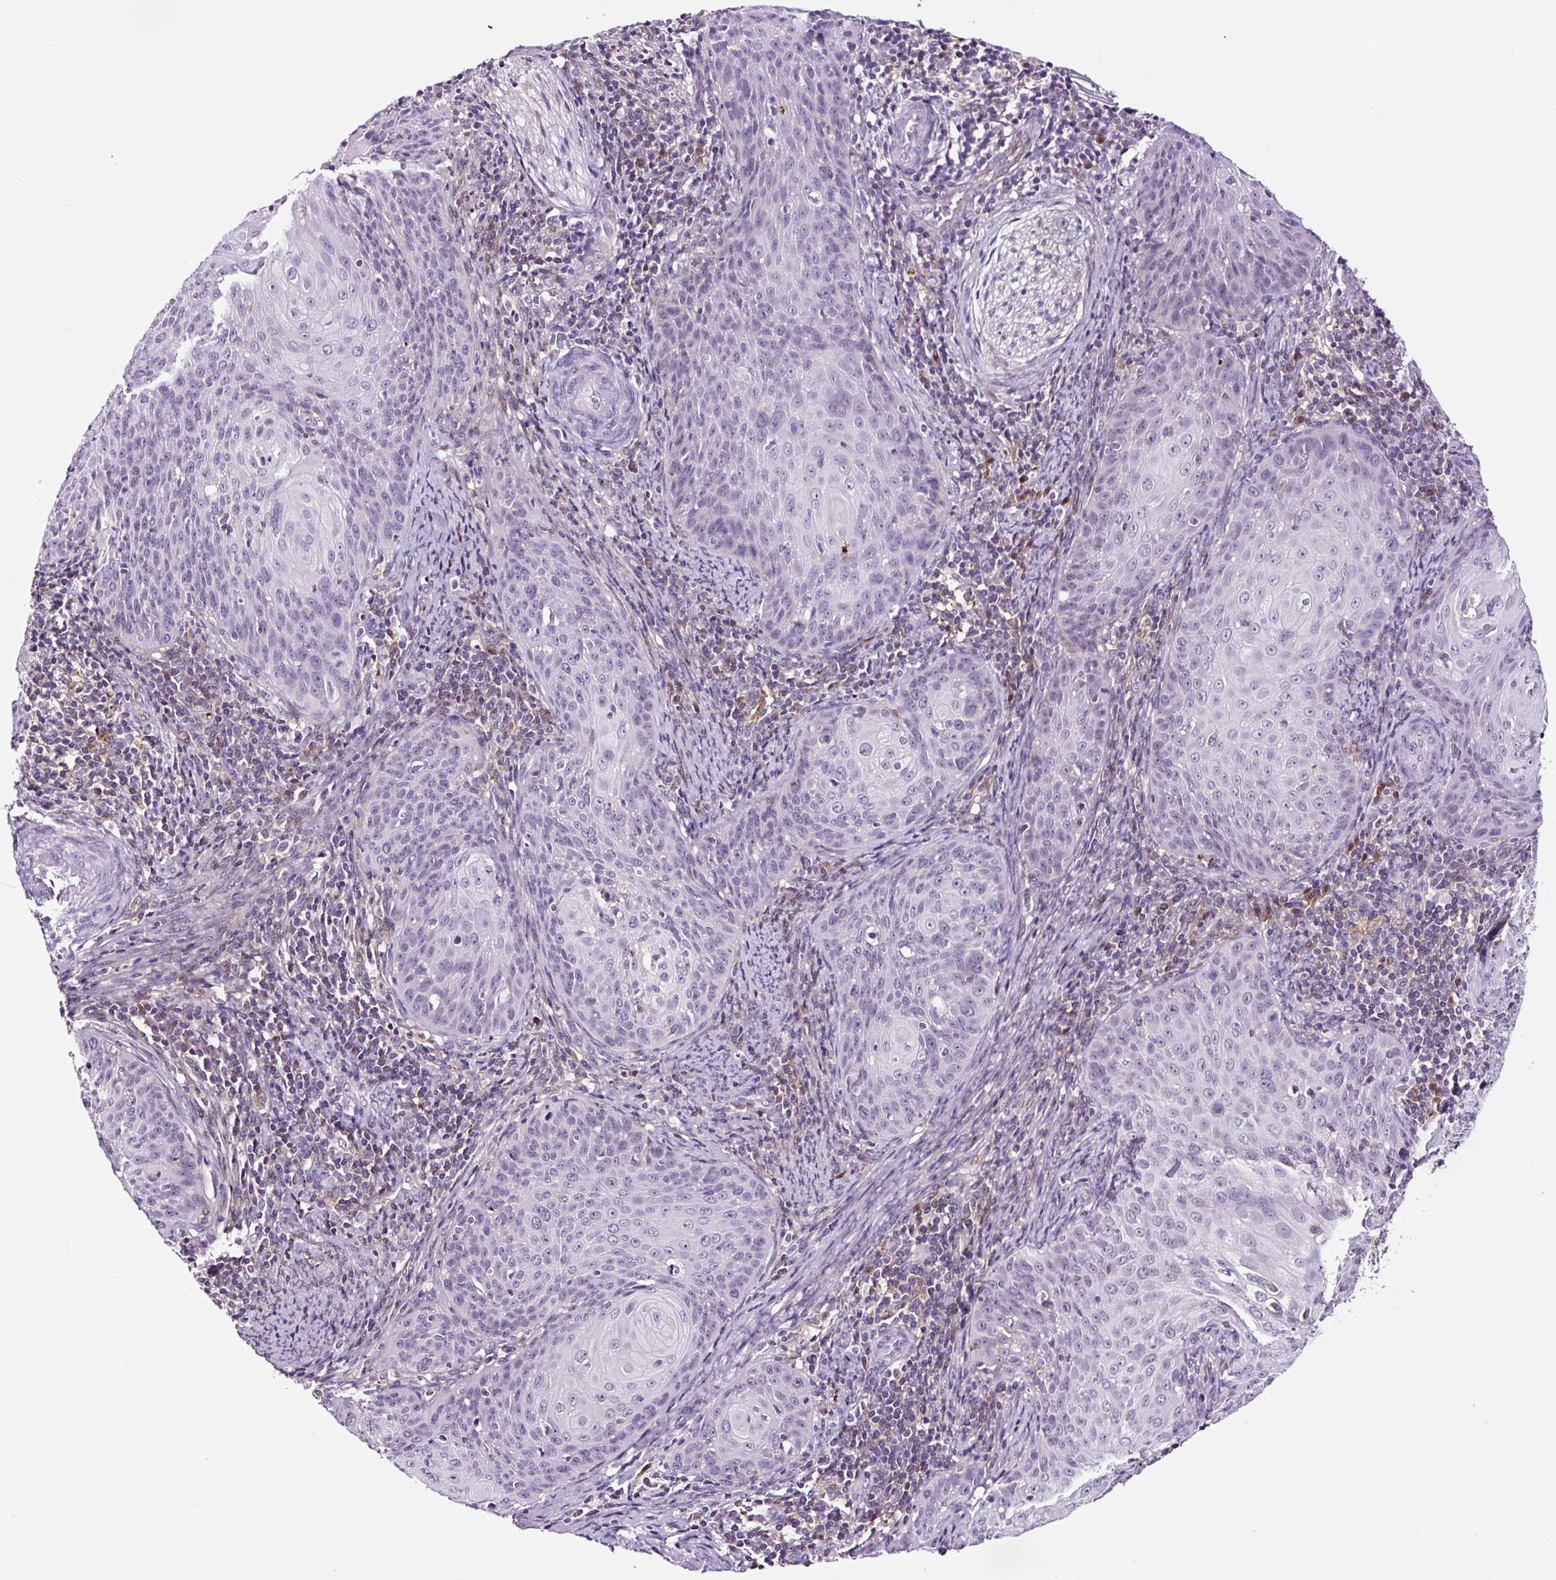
{"staining": {"intensity": "negative", "quantity": "none", "location": "none"}, "tissue": "cervical cancer", "cell_type": "Tumor cells", "image_type": "cancer", "snomed": [{"axis": "morphology", "description": "Squamous cell carcinoma, NOS"}, {"axis": "topography", "description": "Cervix"}], "caption": "Immunohistochemistry (IHC) of cervical cancer exhibits no positivity in tumor cells.", "gene": "TAFA3", "patient": {"sex": "female", "age": 30}}